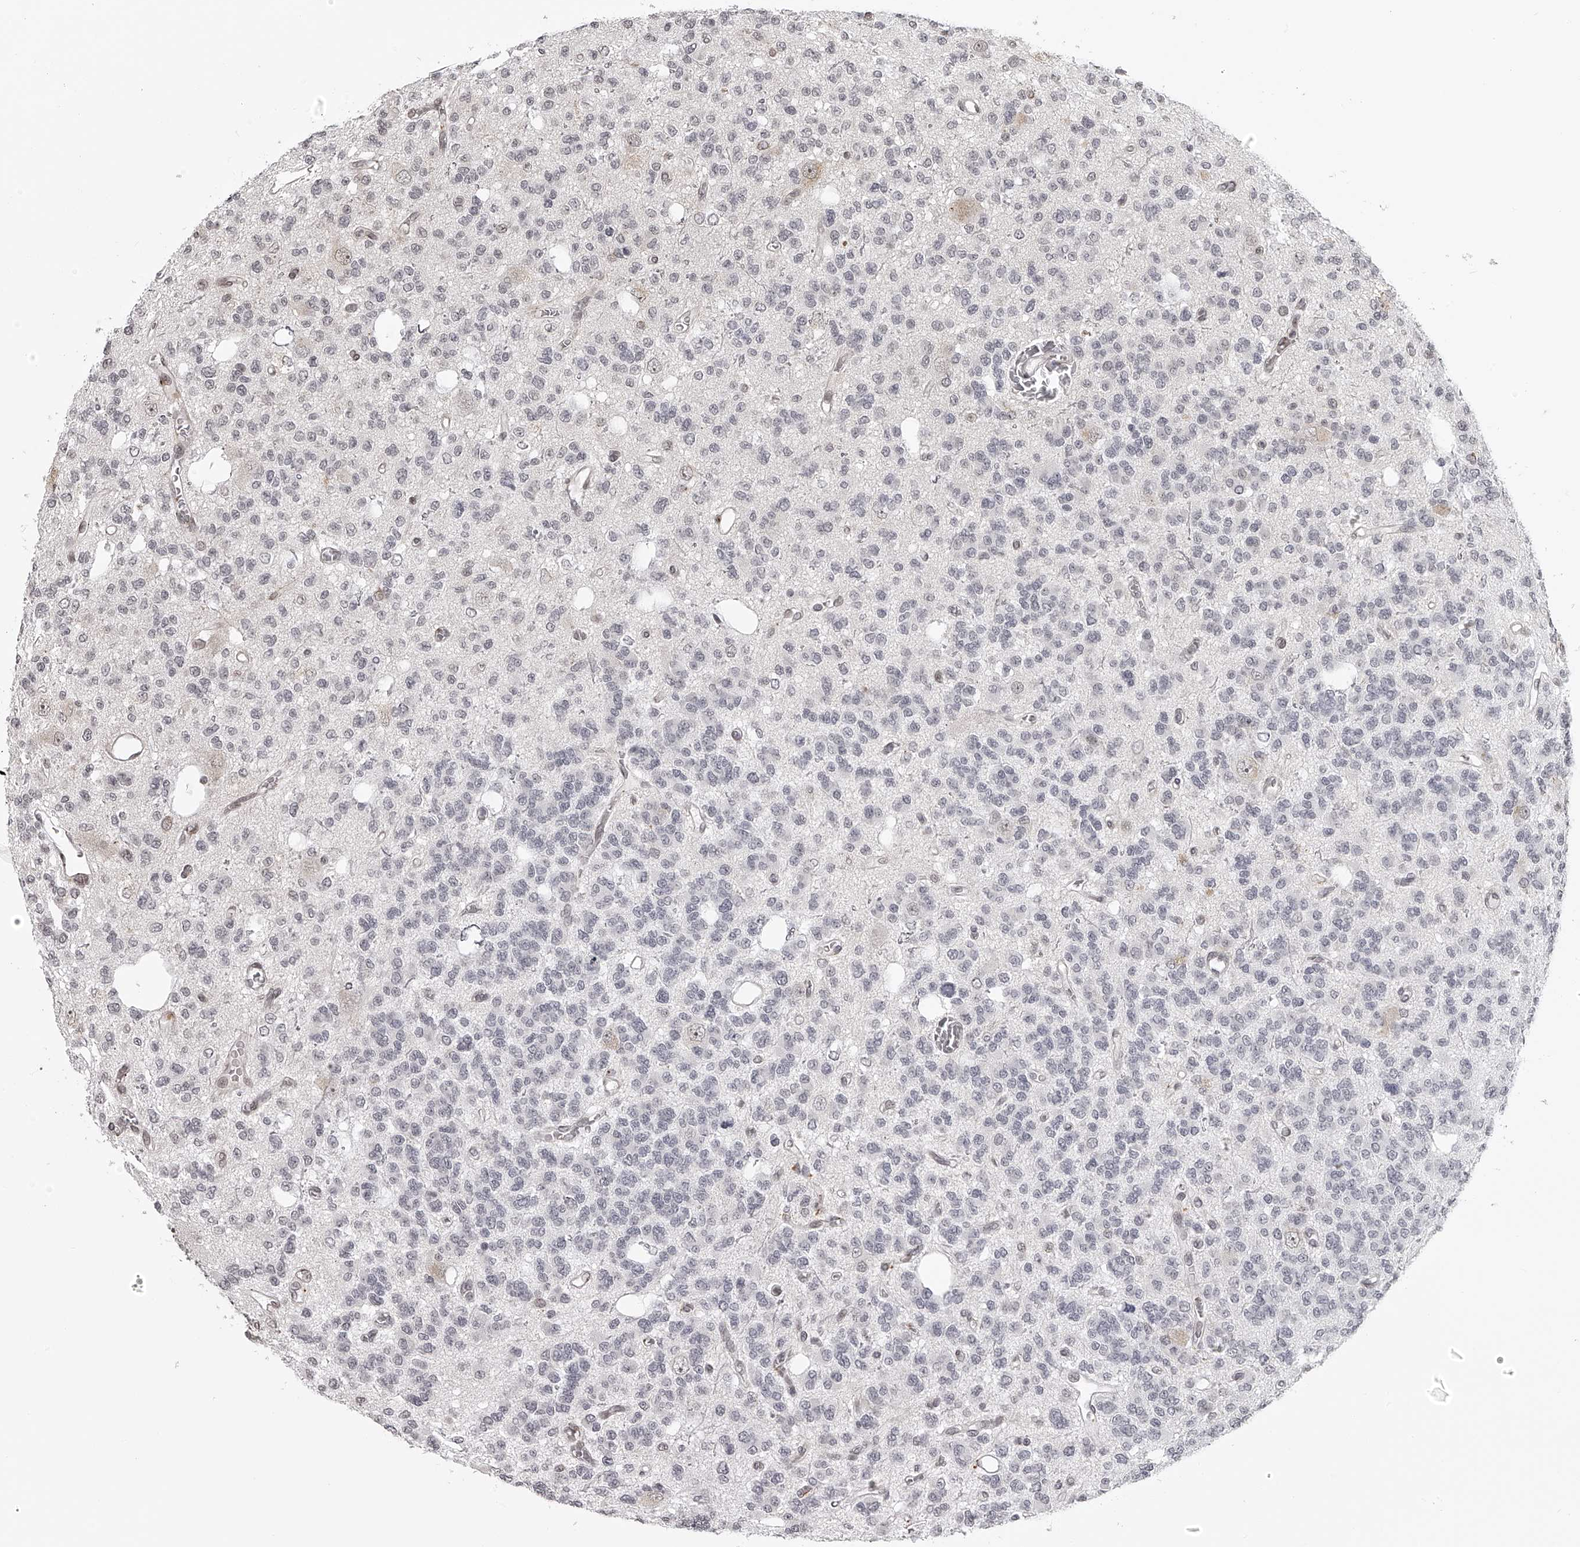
{"staining": {"intensity": "negative", "quantity": "none", "location": "none"}, "tissue": "glioma", "cell_type": "Tumor cells", "image_type": "cancer", "snomed": [{"axis": "morphology", "description": "Glioma, malignant, Low grade"}, {"axis": "topography", "description": "Brain"}], "caption": "Tumor cells show no significant staining in low-grade glioma (malignant).", "gene": "ODF2L", "patient": {"sex": "male", "age": 38}}